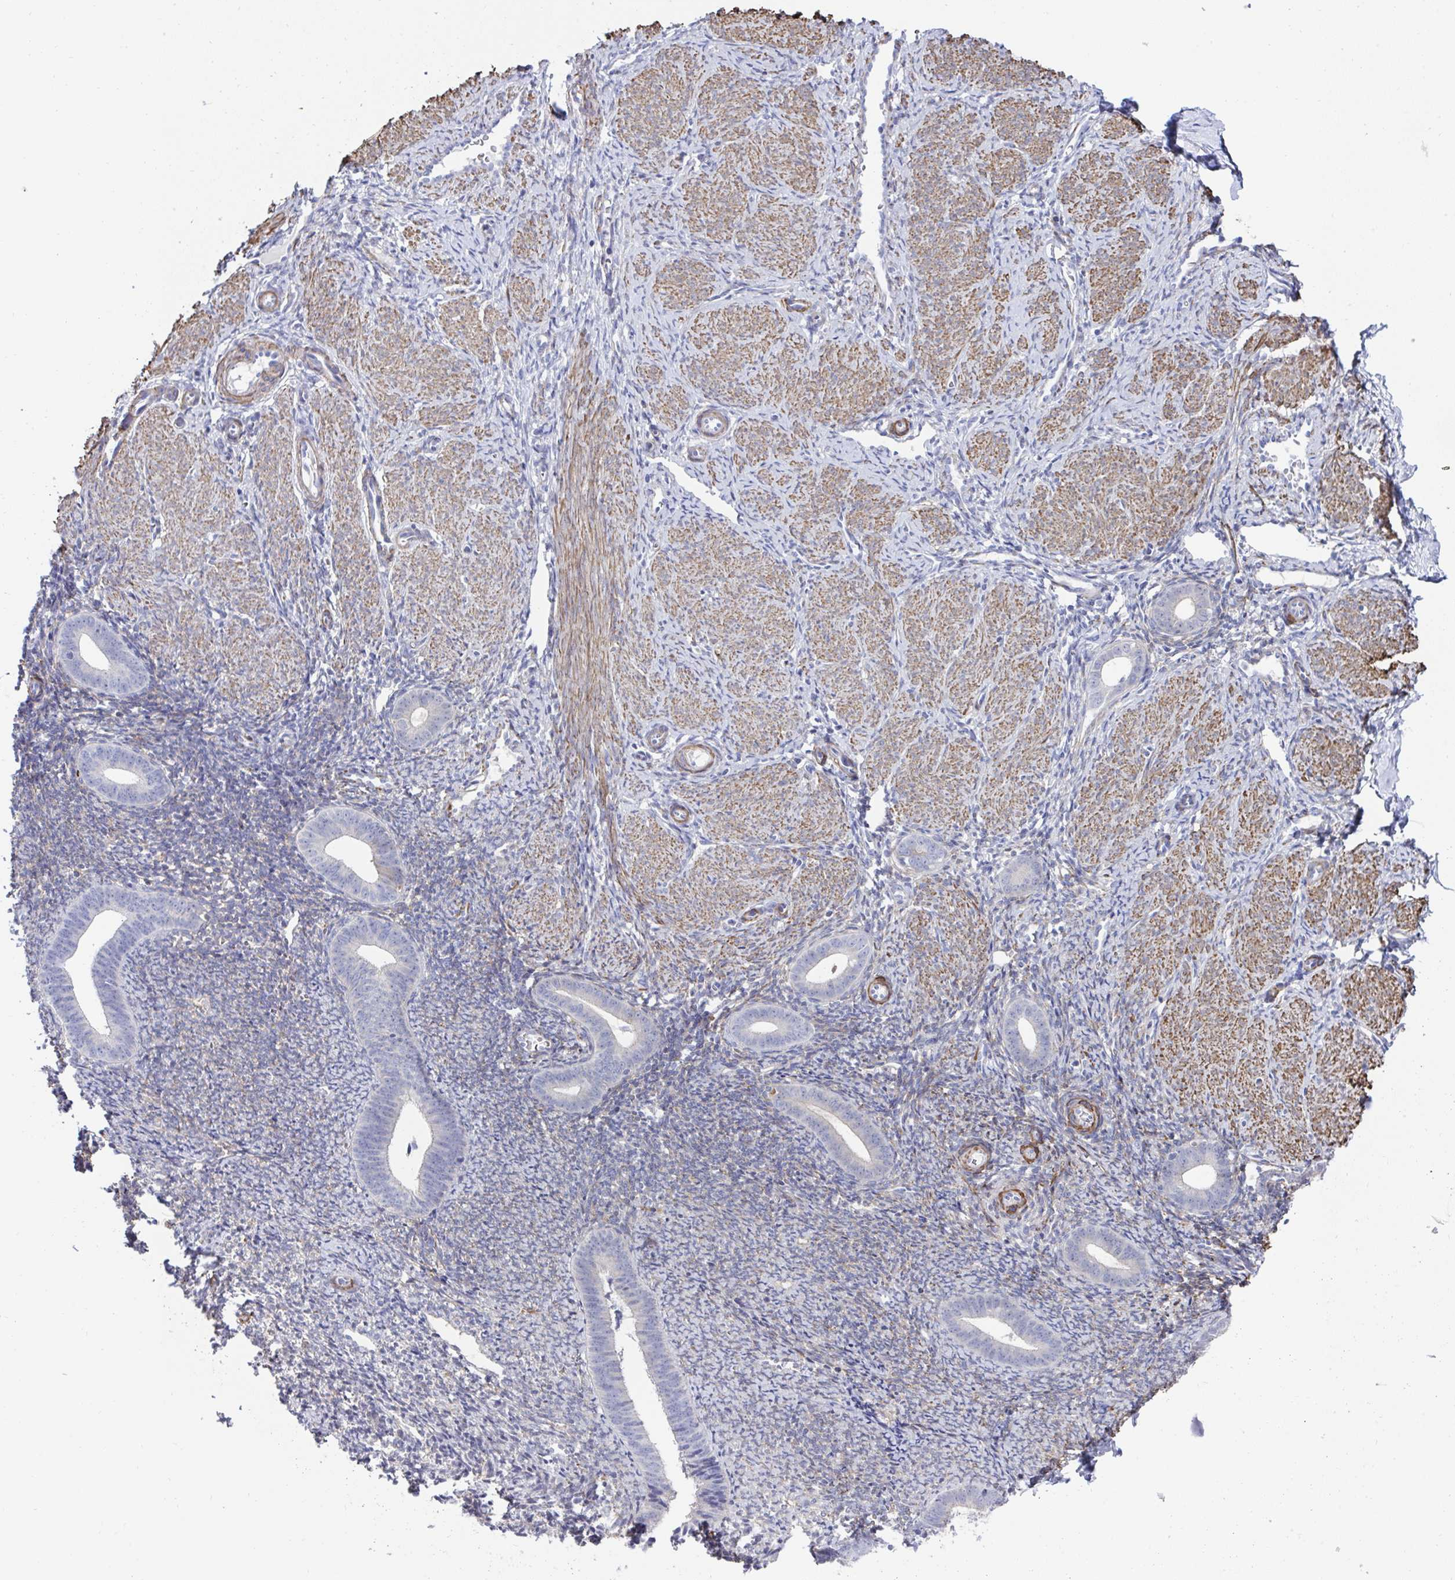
{"staining": {"intensity": "negative", "quantity": "none", "location": "none"}, "tissue": "endometrium", "cell_type": "Cells in endometrial stroma", "image_type": "normal", "snomed": [{"axis": "morphology", "description": "Normal tissue, NOS"}, {"axis": "topography", "description": "Endometrium"}], "caption": "This is a photomicrograph of IHC staining of unremarkable endometrium, which shows no positivity in cells in endometrial stroma.", "gene": "FBXL13", "patient": {"sex": "female", "age": 39}}